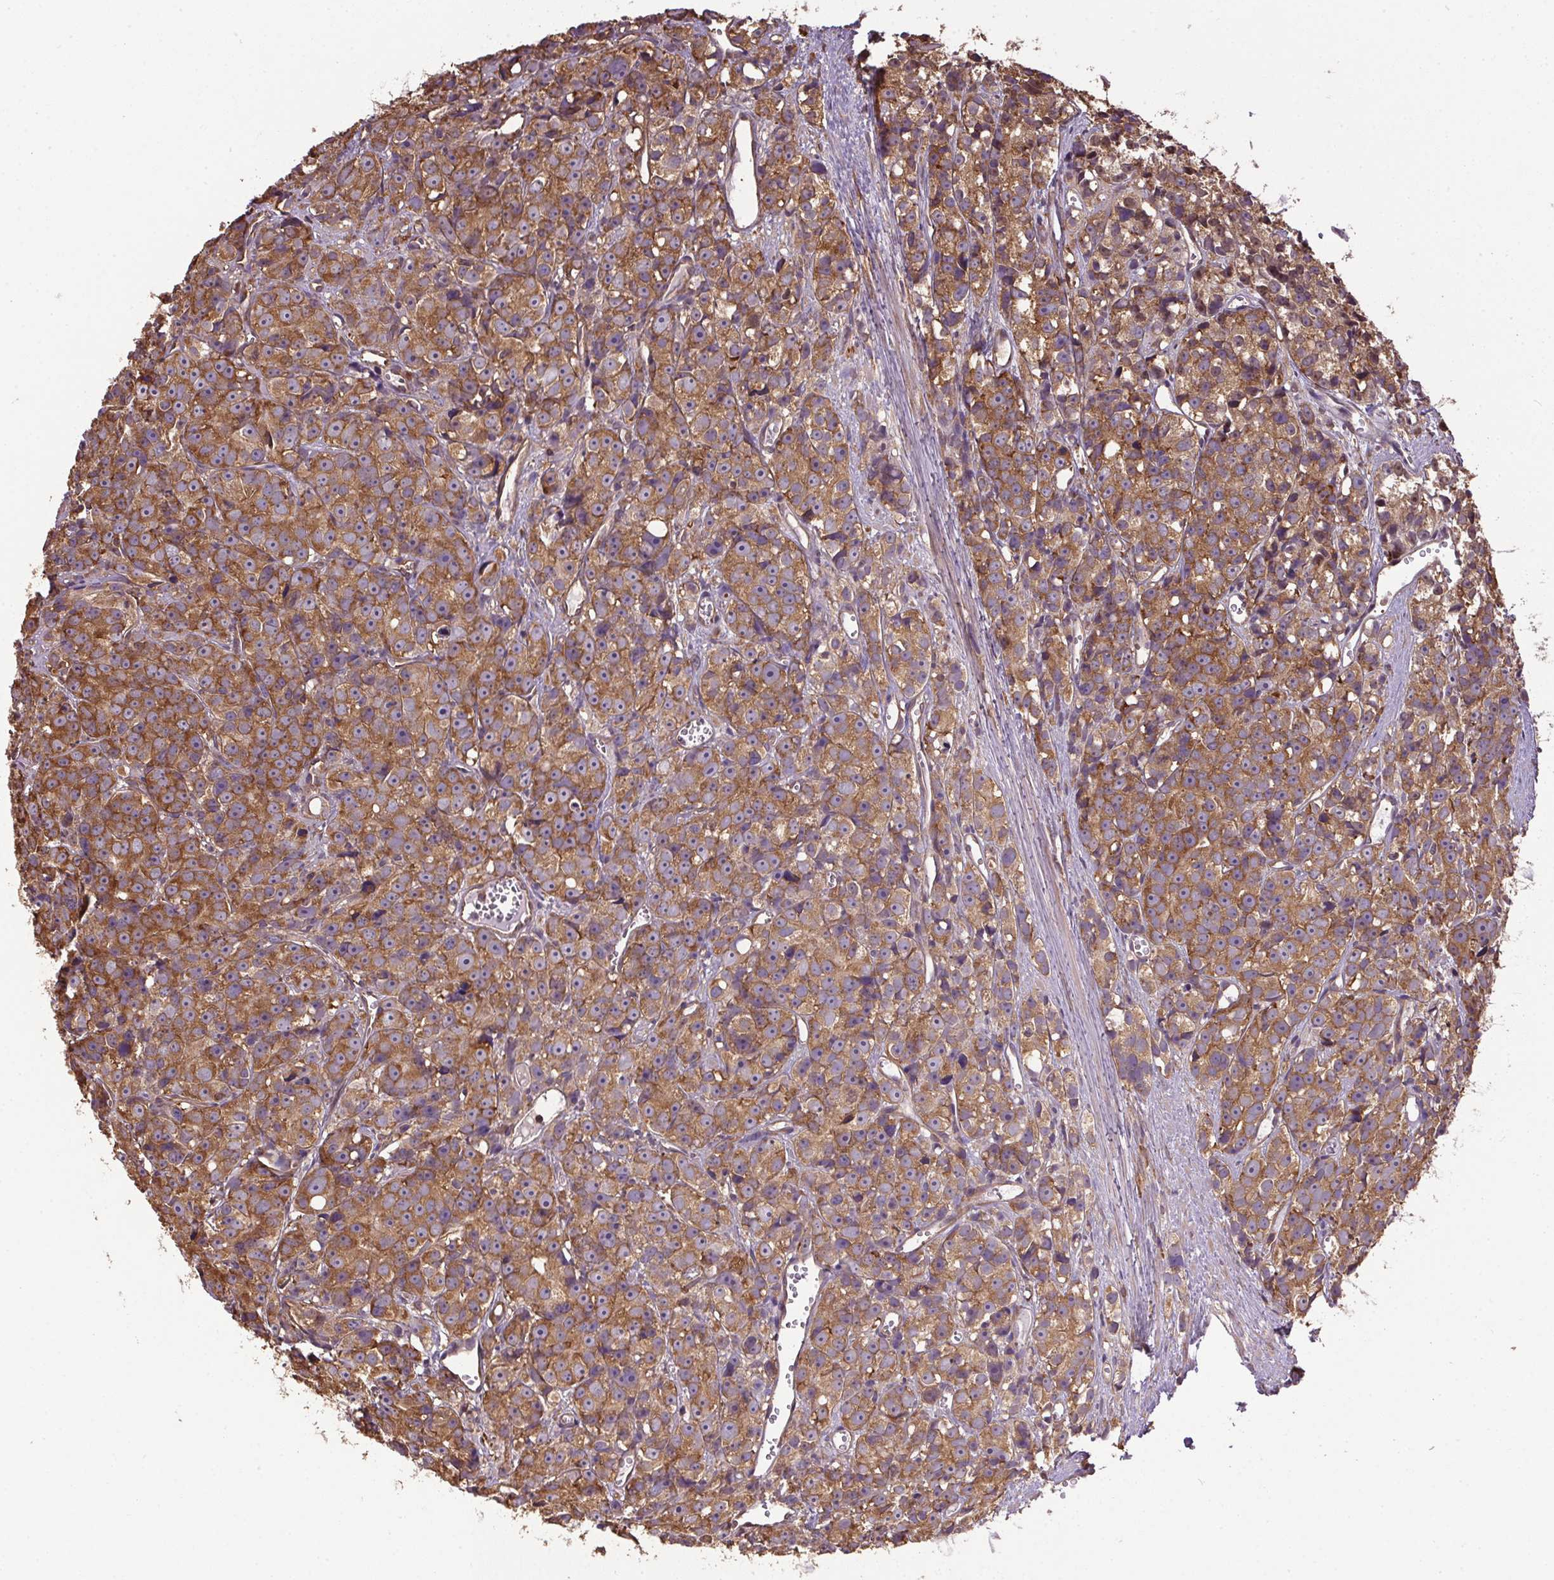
{"staining": {"intensity": "moderate", "quantity": ">75%", "location": "cytoplasmic/membranous"}, "tissue": "prostate cancer", "cell_type": "Tumor cells", "image_type": "cancer", "snomed": [{"axis": "morphology", "description": "Adenocarcinoma, High grade"}, {"axis": "topography", "description": "Prostate"}], "caption": "The image reveals staining of prostate cancer, revealing moderate cytoplasmic/membranous protein staining (brown color) within tumor cells. (brown staining indicates protein expression, while blue staining denotes nuclei).", "gene": "EIF2S1", "patient": {"sex": "male", "age": 77}}